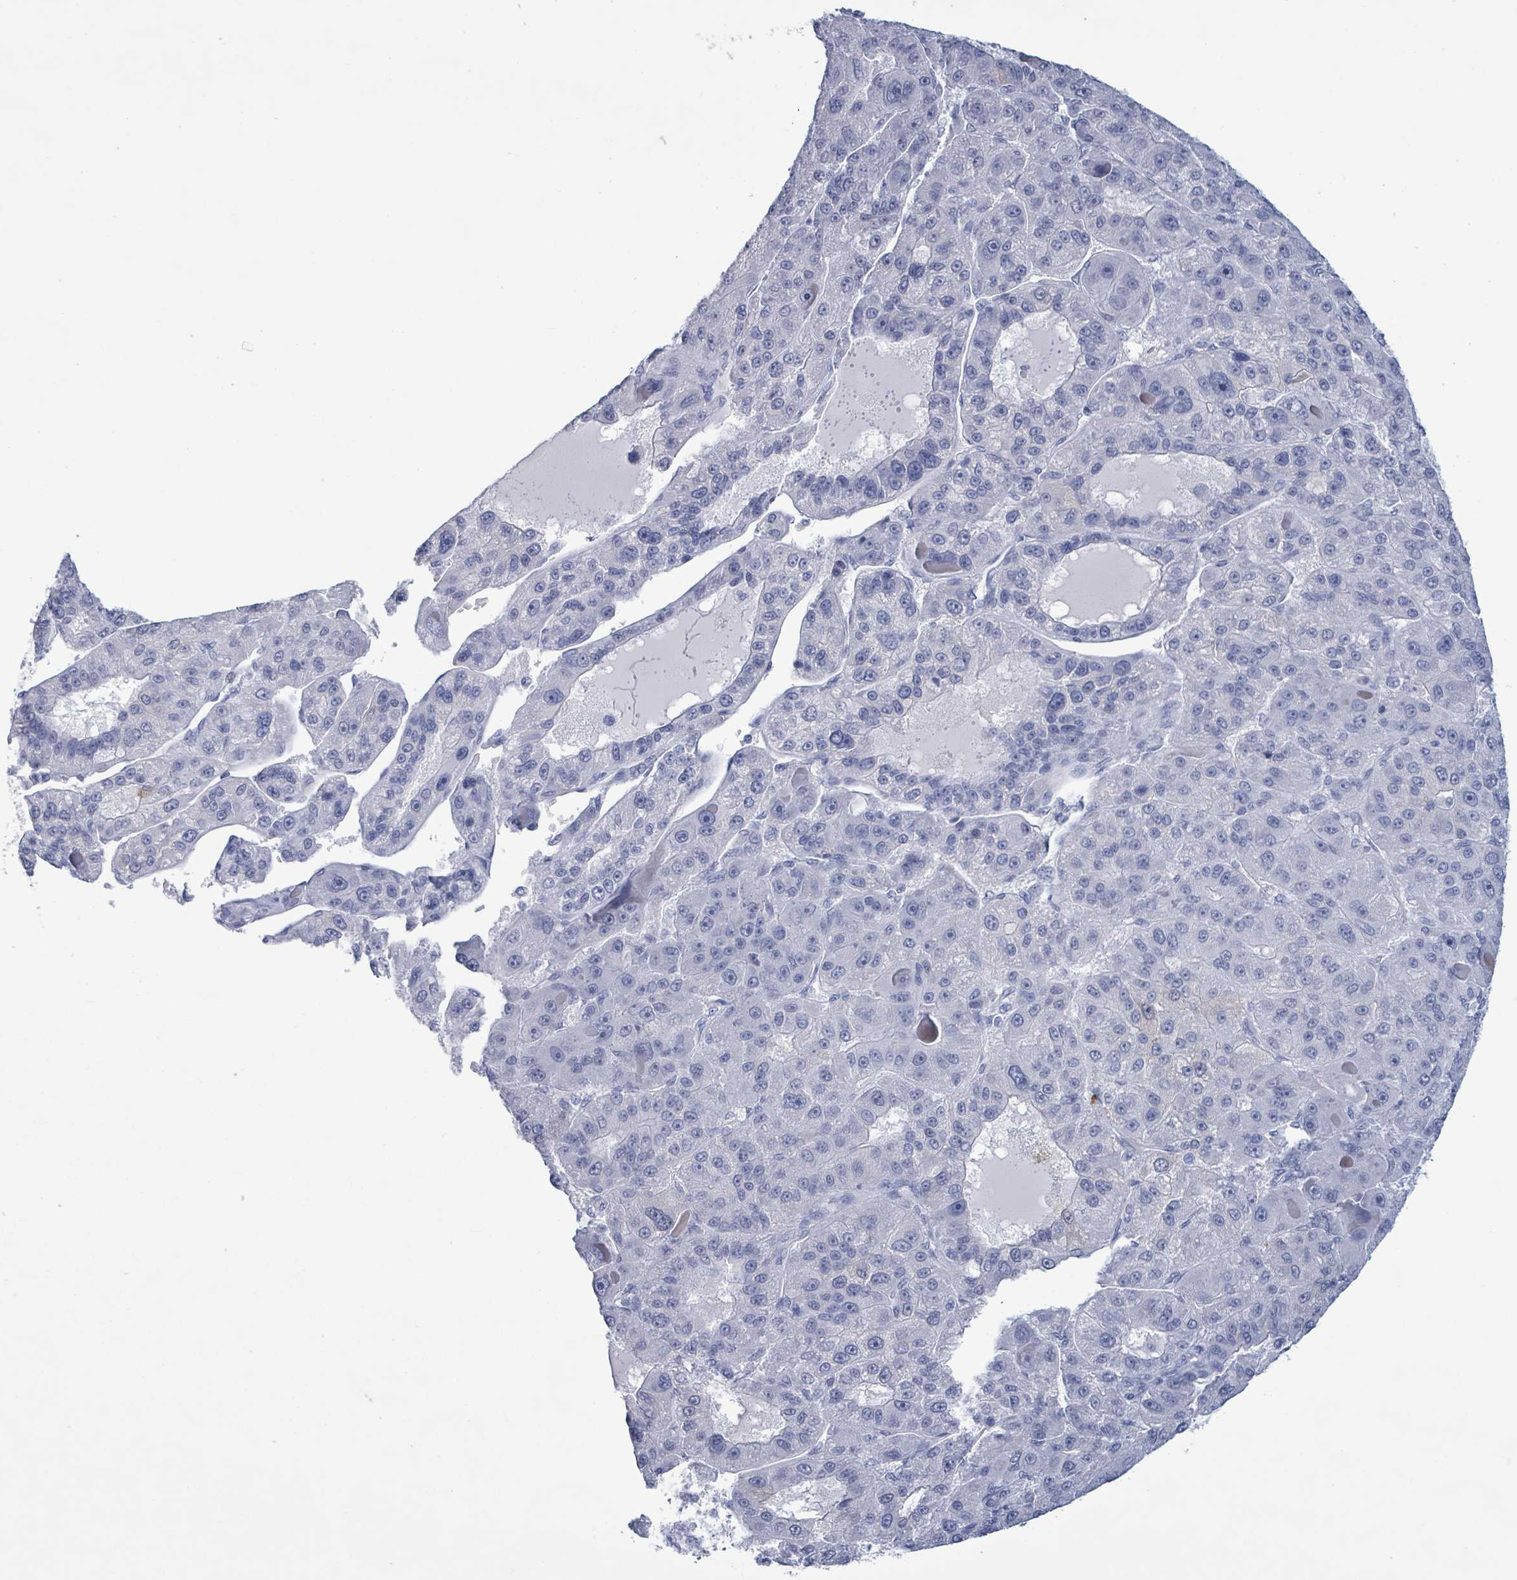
{"staining": {"intensity": "negative", "quantity": "none", "location": "none"}, "tissue": "liver cancer", "cell_type": "Tumor cells", "image_type": "cancer", "snomed": [{"axis": "morphology", "description": "Carcinoma, Hepatocellular, NOS"}, {"axis": "topography", "description": "Liver"}], "caption": "The micrograph reveals no significant expression in tumor cells of liver cancer.", "gene": "ZNF771", "patient": {"sex": "male", "age": 76}}